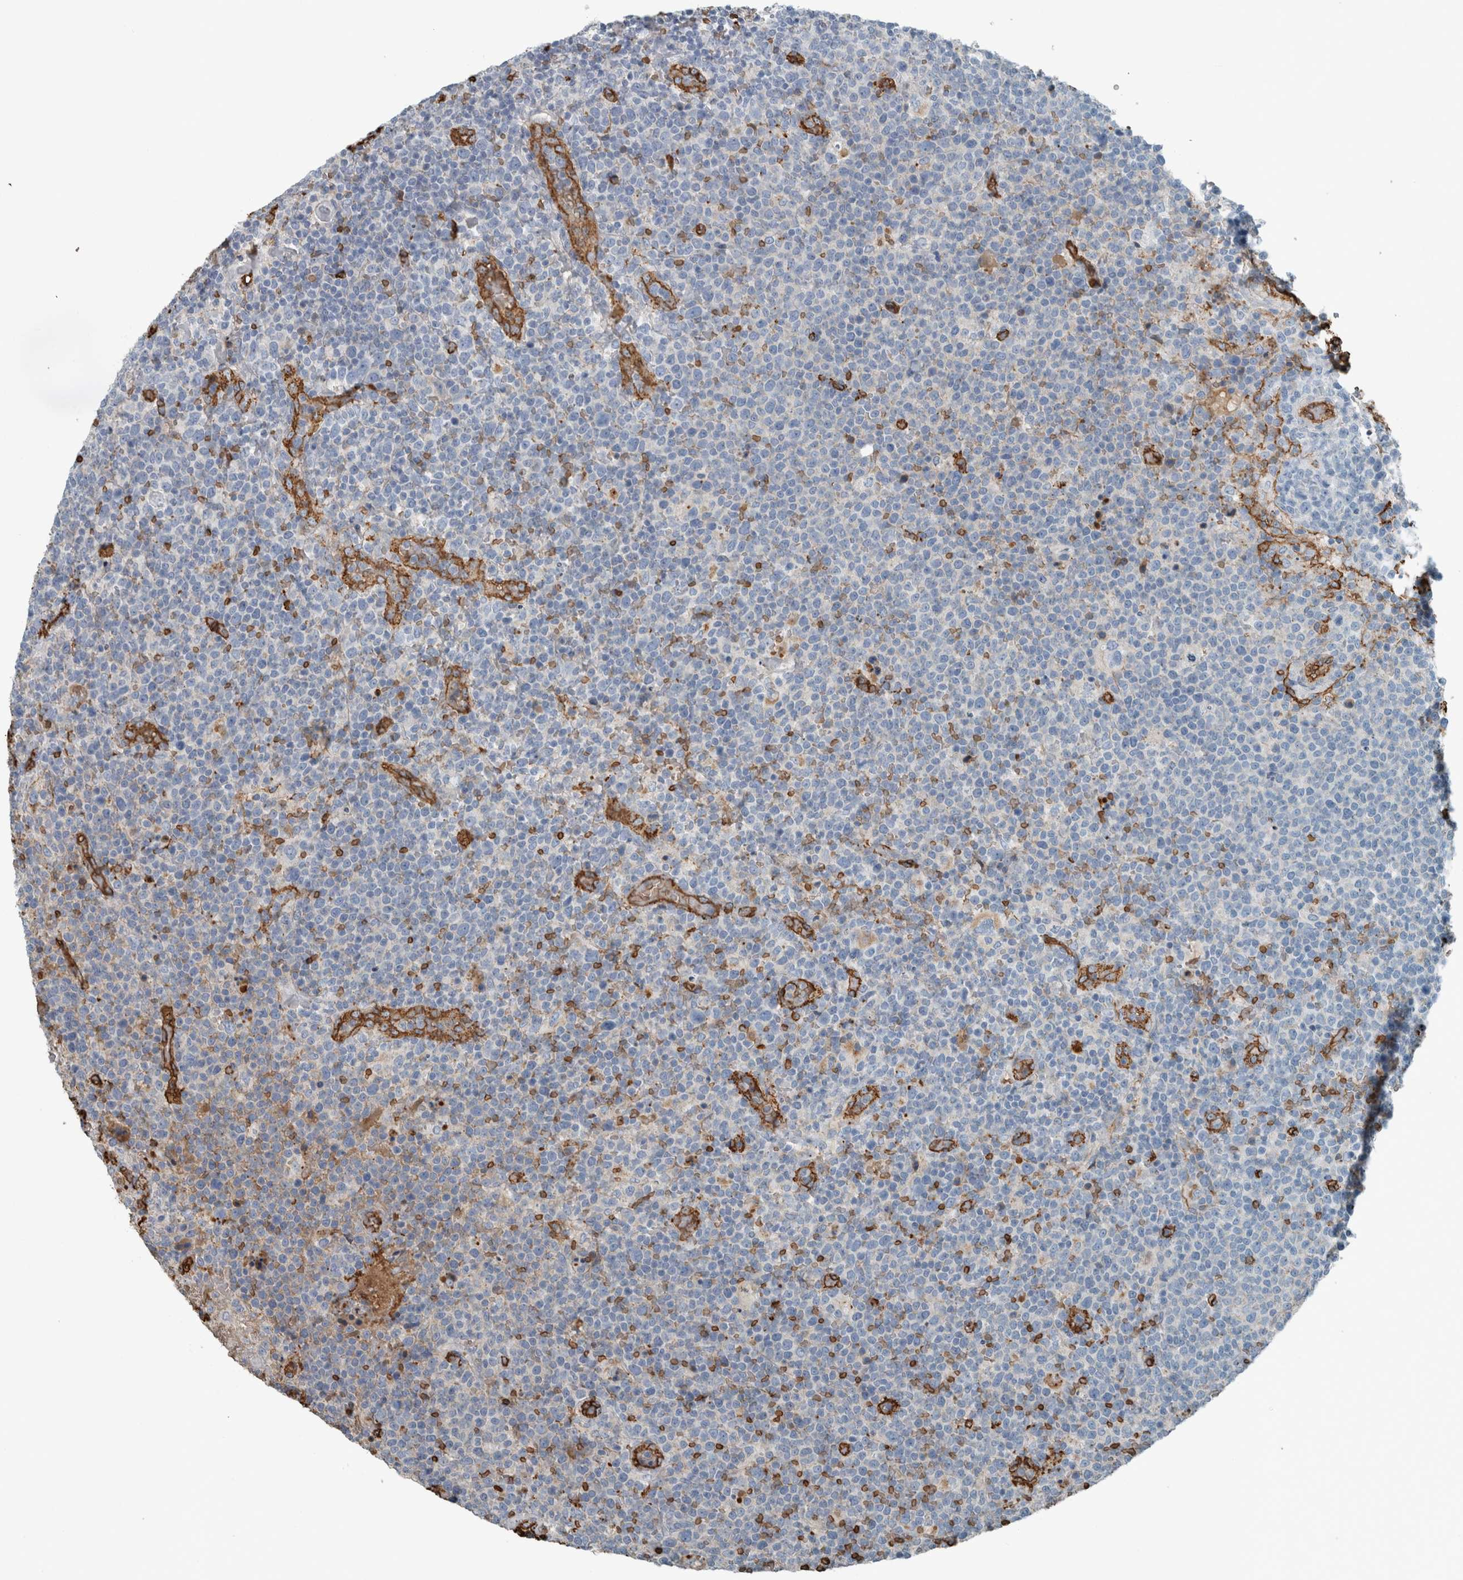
{"staining": {"intensity": "negative", "quantity": "none", "location": "none"}, "tissue": "lymphoma", "cell_type": "Tumor cells", "image_type": "cancer", "snomed": [{"axis": "morphology", "description": "Malignant lymphoma, non-Hodgkin's type, High grade"}, {"axis": "topography", "description": "Lymph node"}], "caption": "This is an immunohistochemistry histopathology image of lymphoma. There is no staining in tumor cells.", "gene": "LBP", "patient": {"sex": "male", "age": 61}}